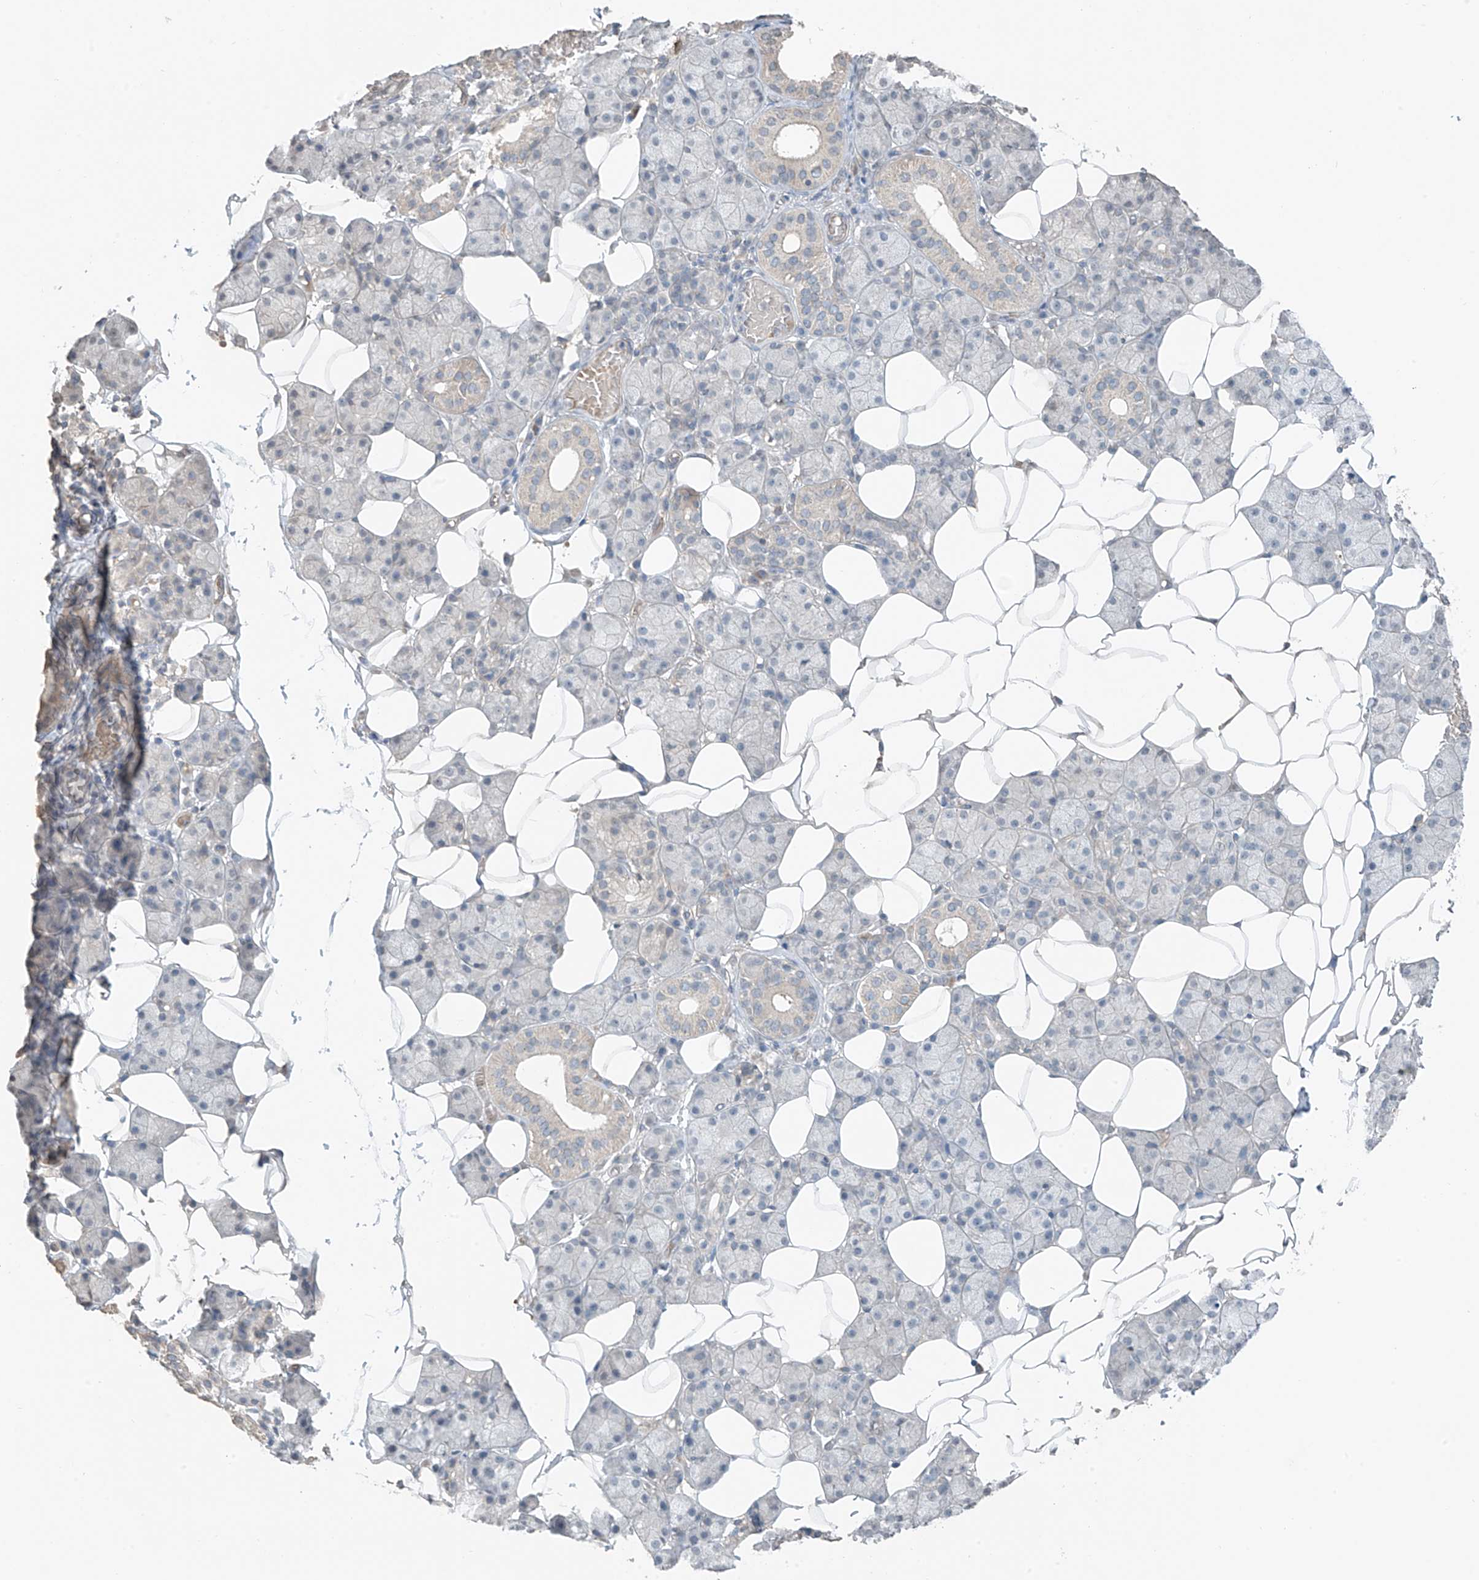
{"staining": {"intensity": "negative", "quantity": "none", "location": "none"}, "tissue": "salivary gland", "cell_type": "Glandular cells", "image_type": "normal", "snomed": [{"axis": "morphology", "description": "Normal tissue, NOS"}, {"axis": "topography", "description": "Salivary gland"}], "caption": "There is no significant staining in glandular cells of salivary gland. (Immunohistochemistry (ihc), brightfield microscopy, high magnification).", "gene": "HOXA11", "patient": {"sex": "female", "age": 33}}